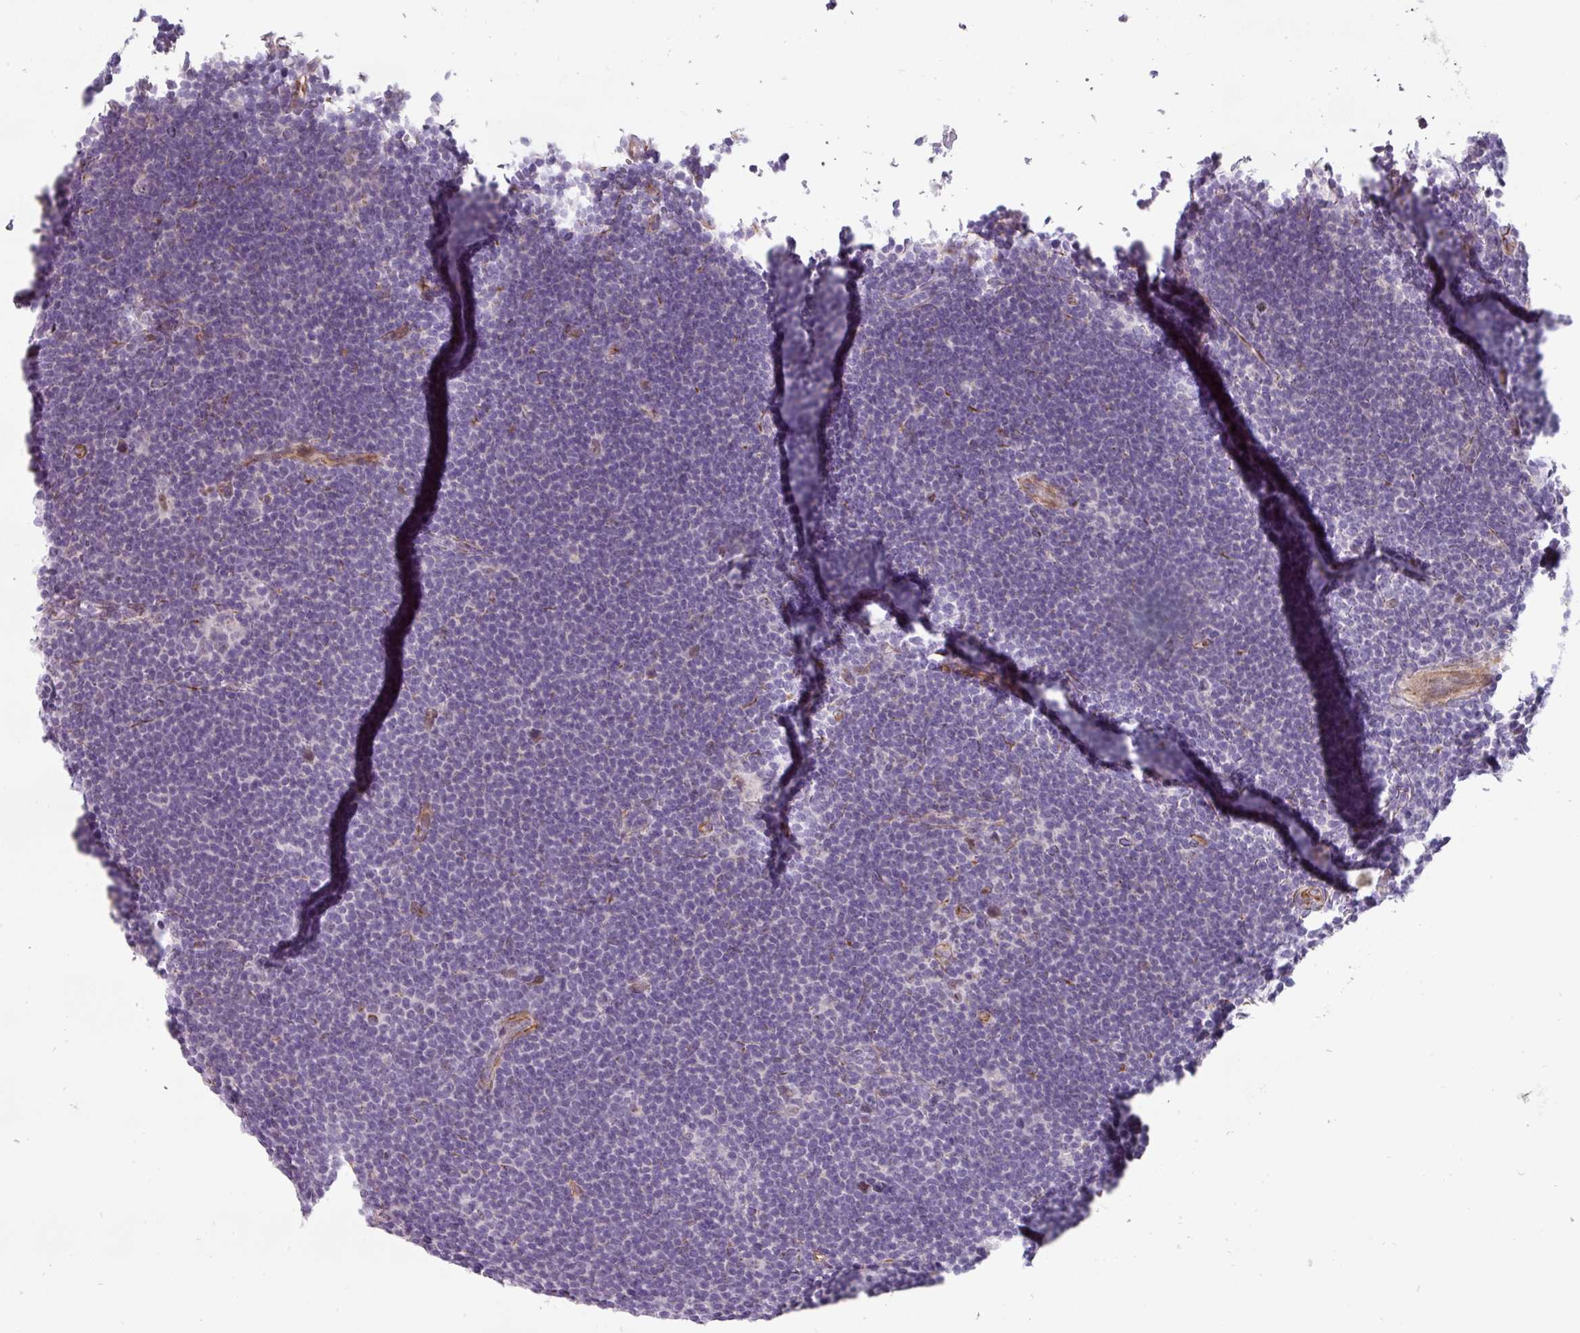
{"staining": {"intensity": "negative", "quantity": "none", "location": "none"}, "tissue": "lymphoma", "cell_type": "Tumor cells", "image_type": "cancer", "snomed": [{"axis": "morphology", "description": "Hodgkin's disease, NOS"}, {"axis": "topography", "description": "Lymph node"}], "caption": "The micrograph shows no staining of tumor cells in lymphoma.", "gene": "CHRDL1", "patient": {"sex": "female", "age": 57}}